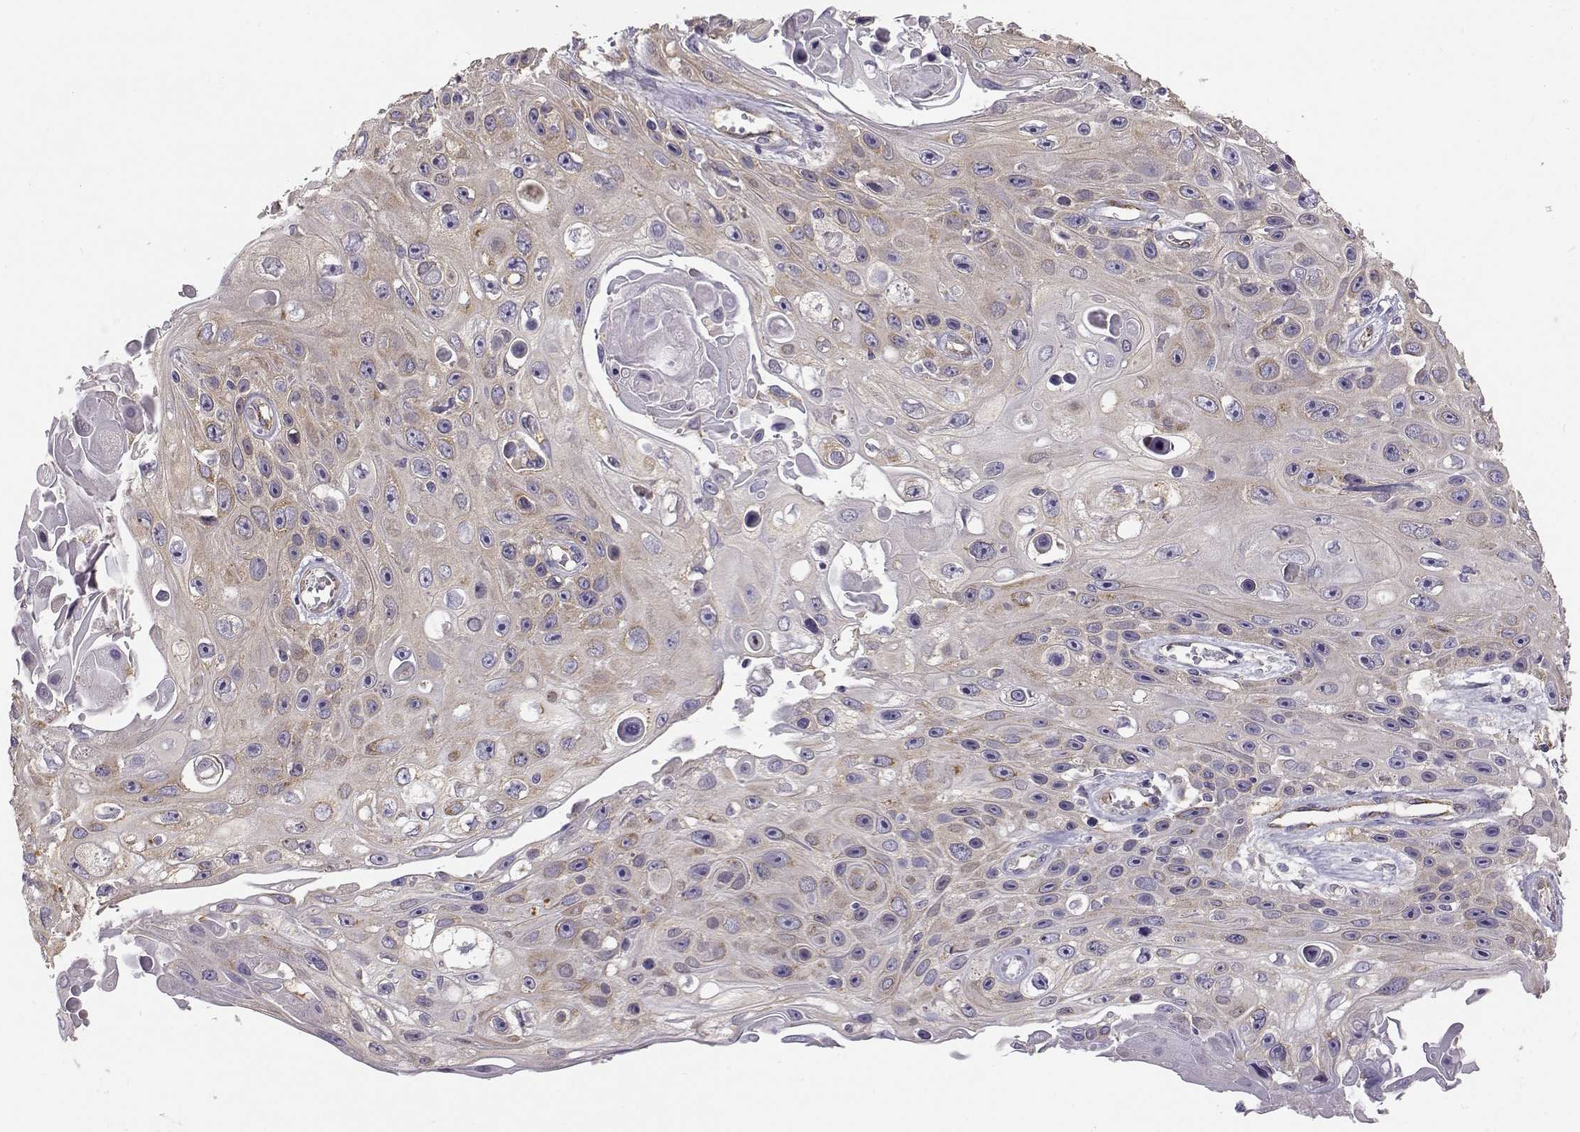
{"staining": {"intensity": "moderate", "quantity": "<25%", "location": "cytoplasmic/membranous"}, "tissue": "skin cancer", "cell_type": "Tumor cells", "image_type": "cancer", "snomed": [{"axis": "morphology", "description": "Squamous cell carcinoma, NOS"}, {"axis": "topography", "description": "Skin"}], "caption": "The immunohistochemical stain highlights moderate cytoplasmic/membranous expression in tumor cells of skin cancer tissue.", "gene": "BEND6", "patient": {"sex": "male", "age": 82}}